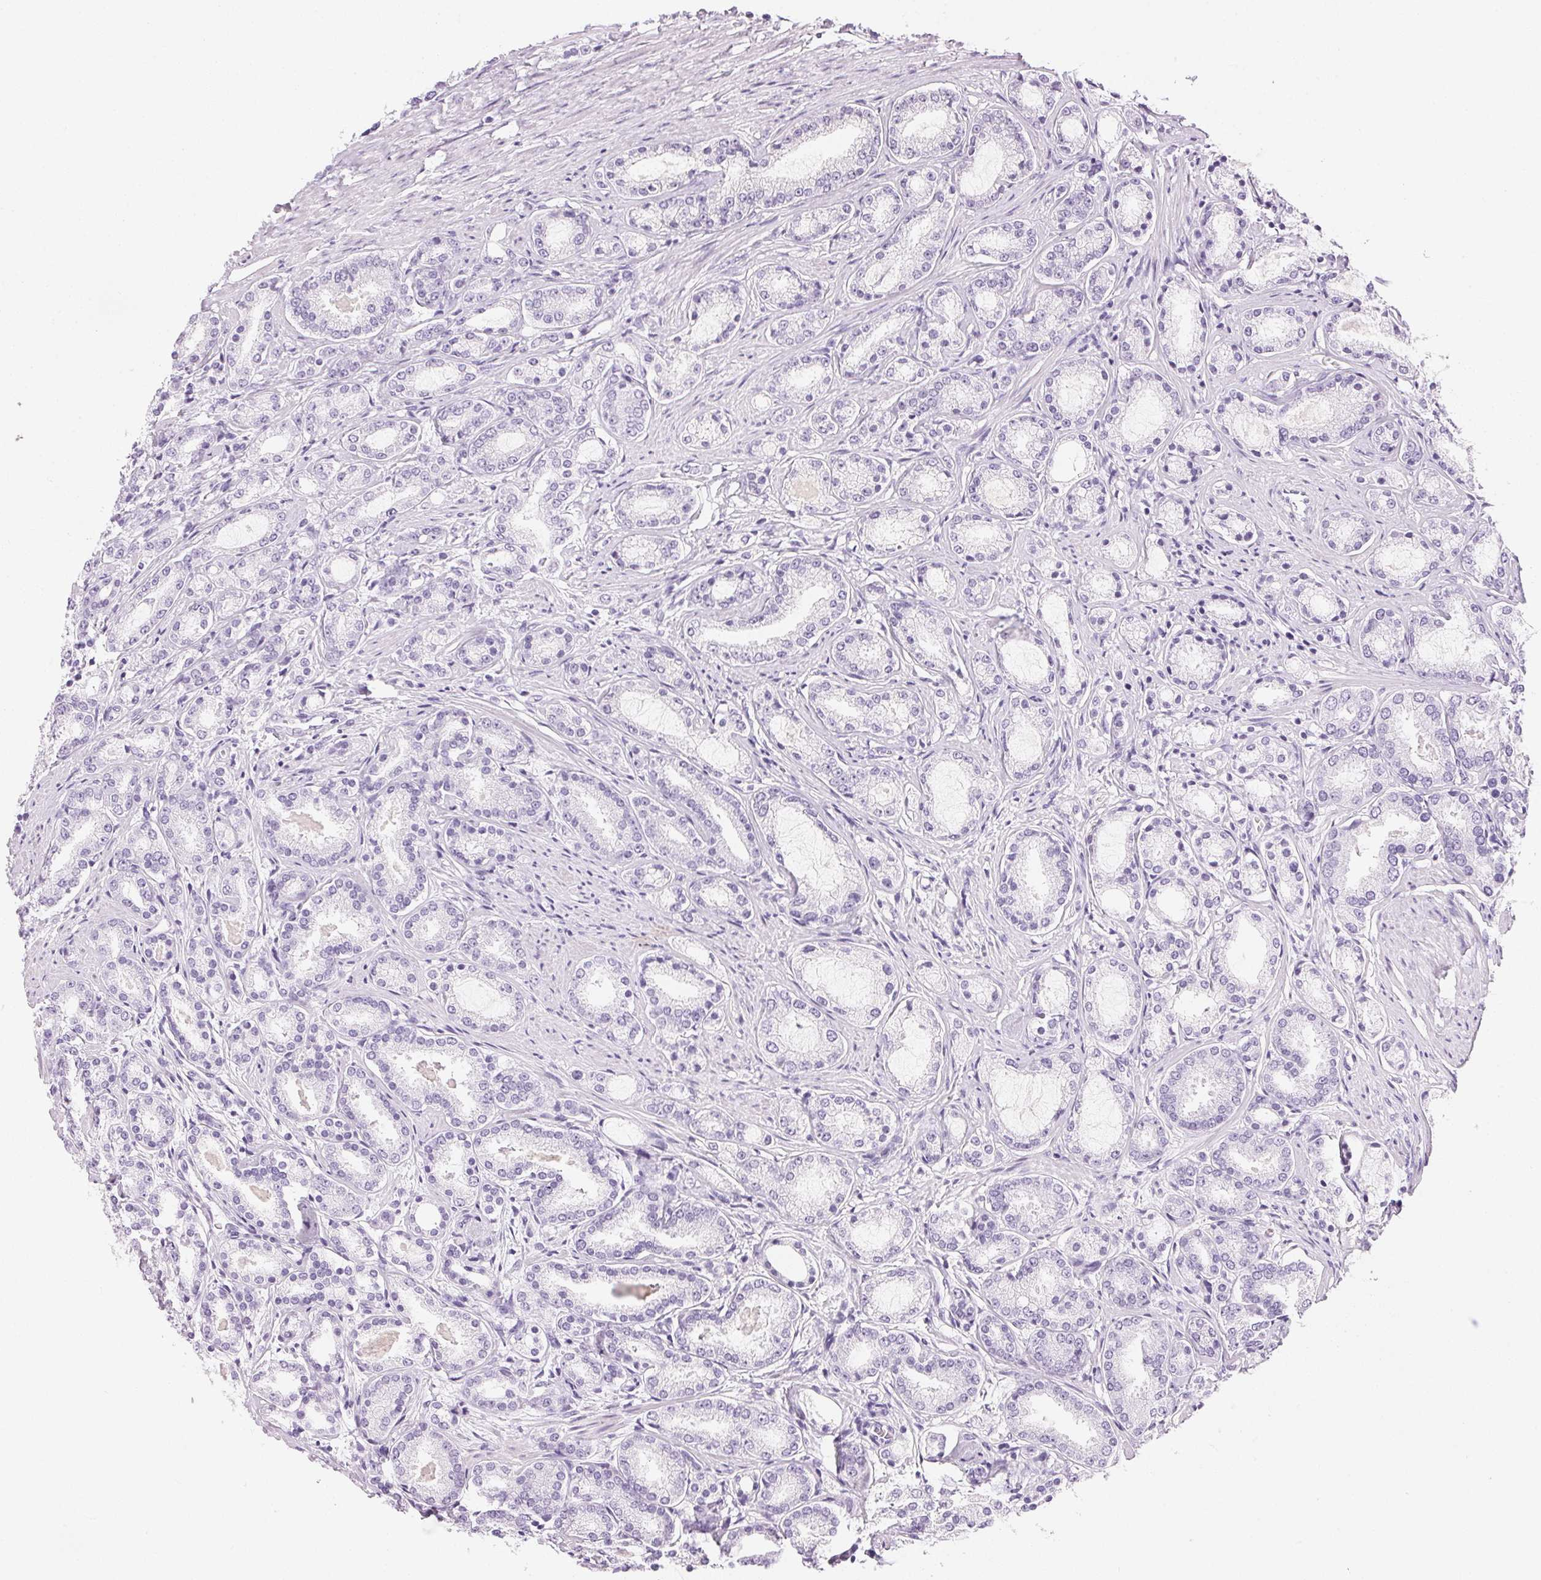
{"staining": {"intensity": "negative", "quantity": "none", "location": "none"}, "tissue": "prostate cancer", "cell_type": "Tumor cells", "image_type": "cancer", "snomed": [{"axis": "morphology", "description": "Adenocarcinoma, High grade"}, {"axis": "topography", "description": "Prostate"}], "caption": "Immunohistochemistry micrograph of neoplastic tissue: human prostate high-grade adenocarcinoma stained with DAB exhibits no significant protein expression in tumor cells.", "gene": "IGFBP1", "patient": {"sex": "male", "age": 63}}